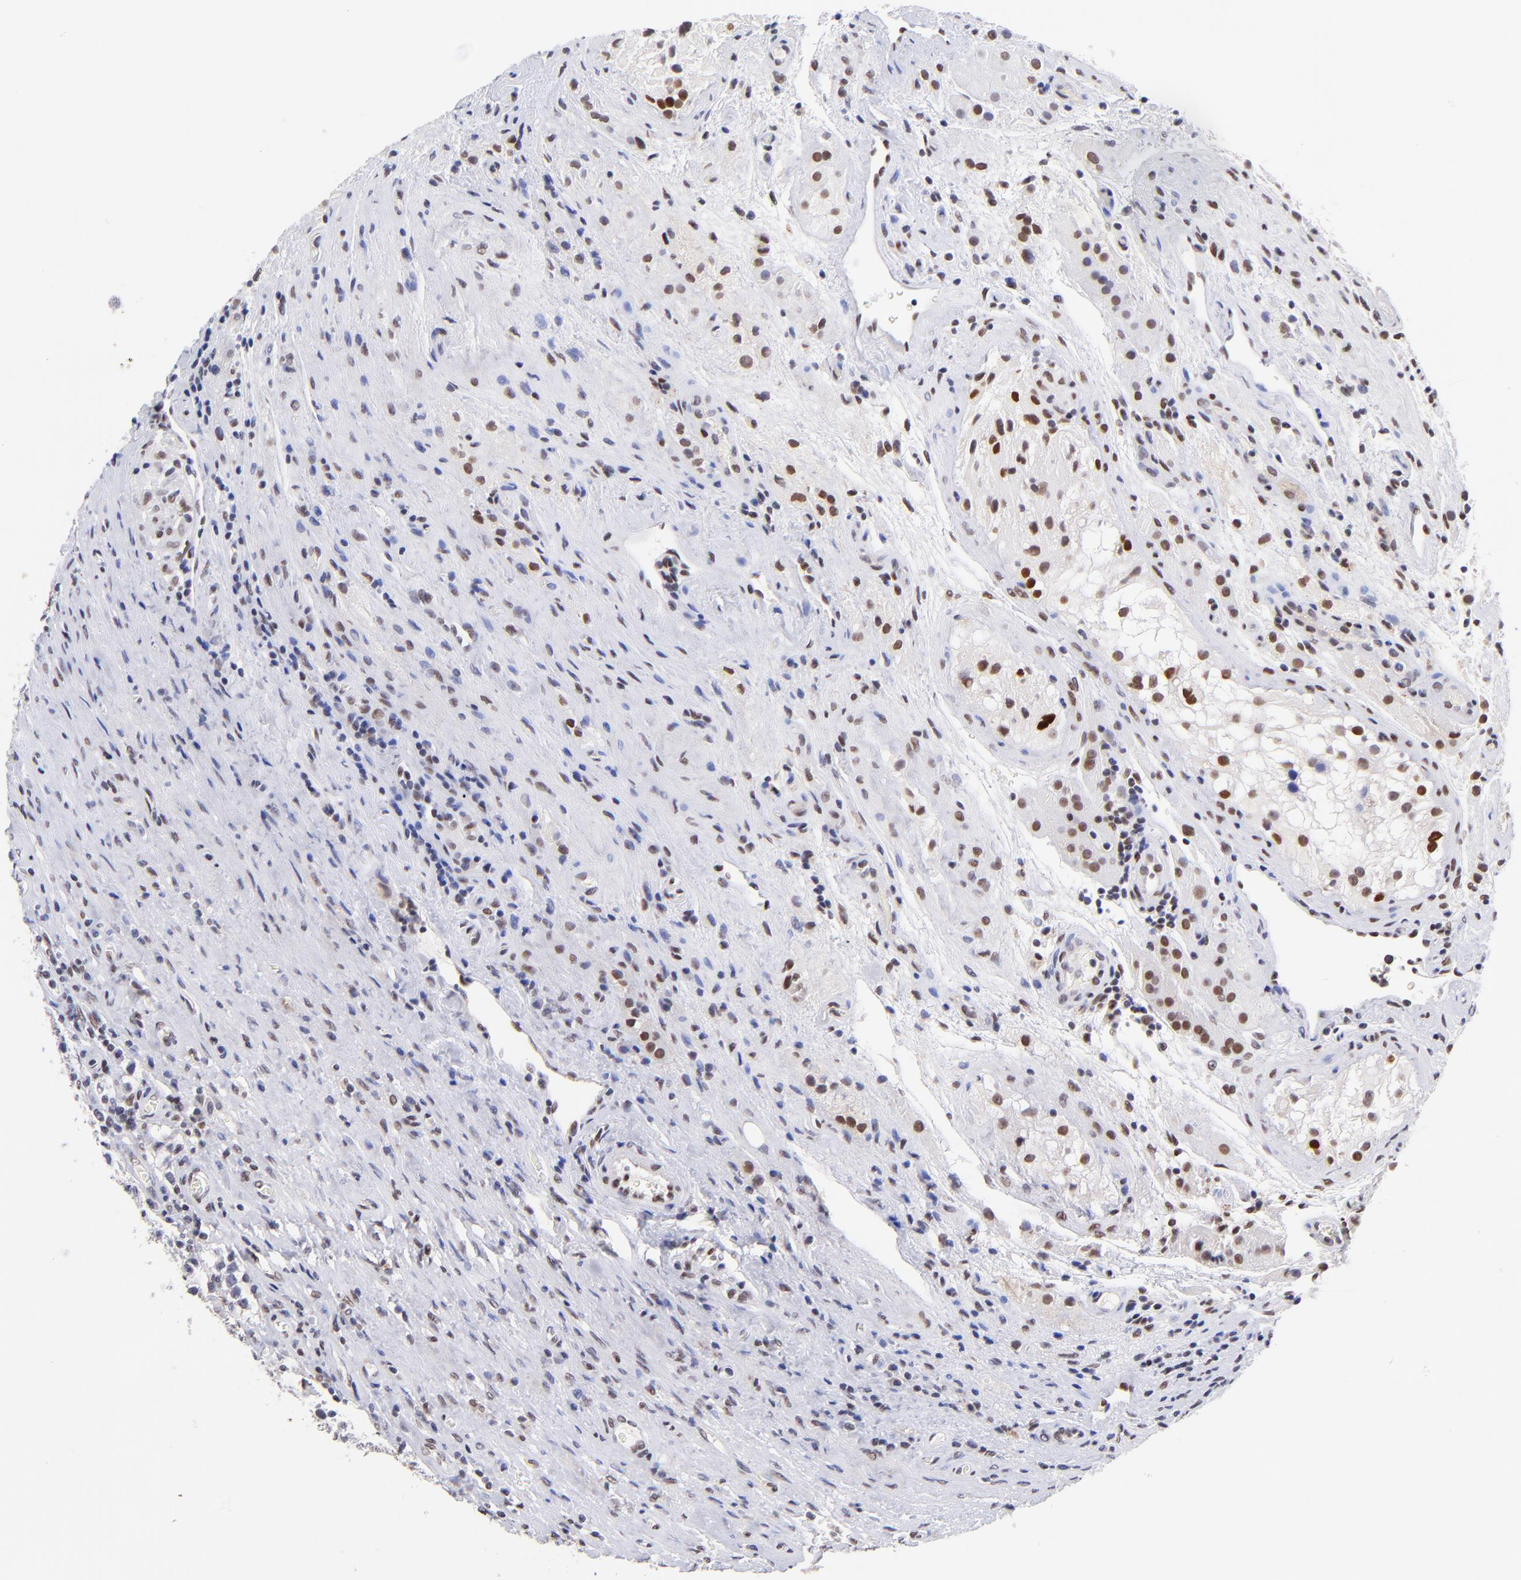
{"staining": {"intensity": "negative", "quantity": "none", "location": "none"}, "tissue": "testis cancer", "cell_type": "Tumor cells", "image_type": "cancer", "snomed": [{"axis": "morphology", "description": "Seminoma, NOS"}, {"axis": "topography", "description": "Testis"}], "caption": "The IHC histopathology image has no significant positivity in tumor cells of testis cancer (seminoma) tissue.", "gene": "MIDEAS", "patient": {"sex": "male", "age": 43}}